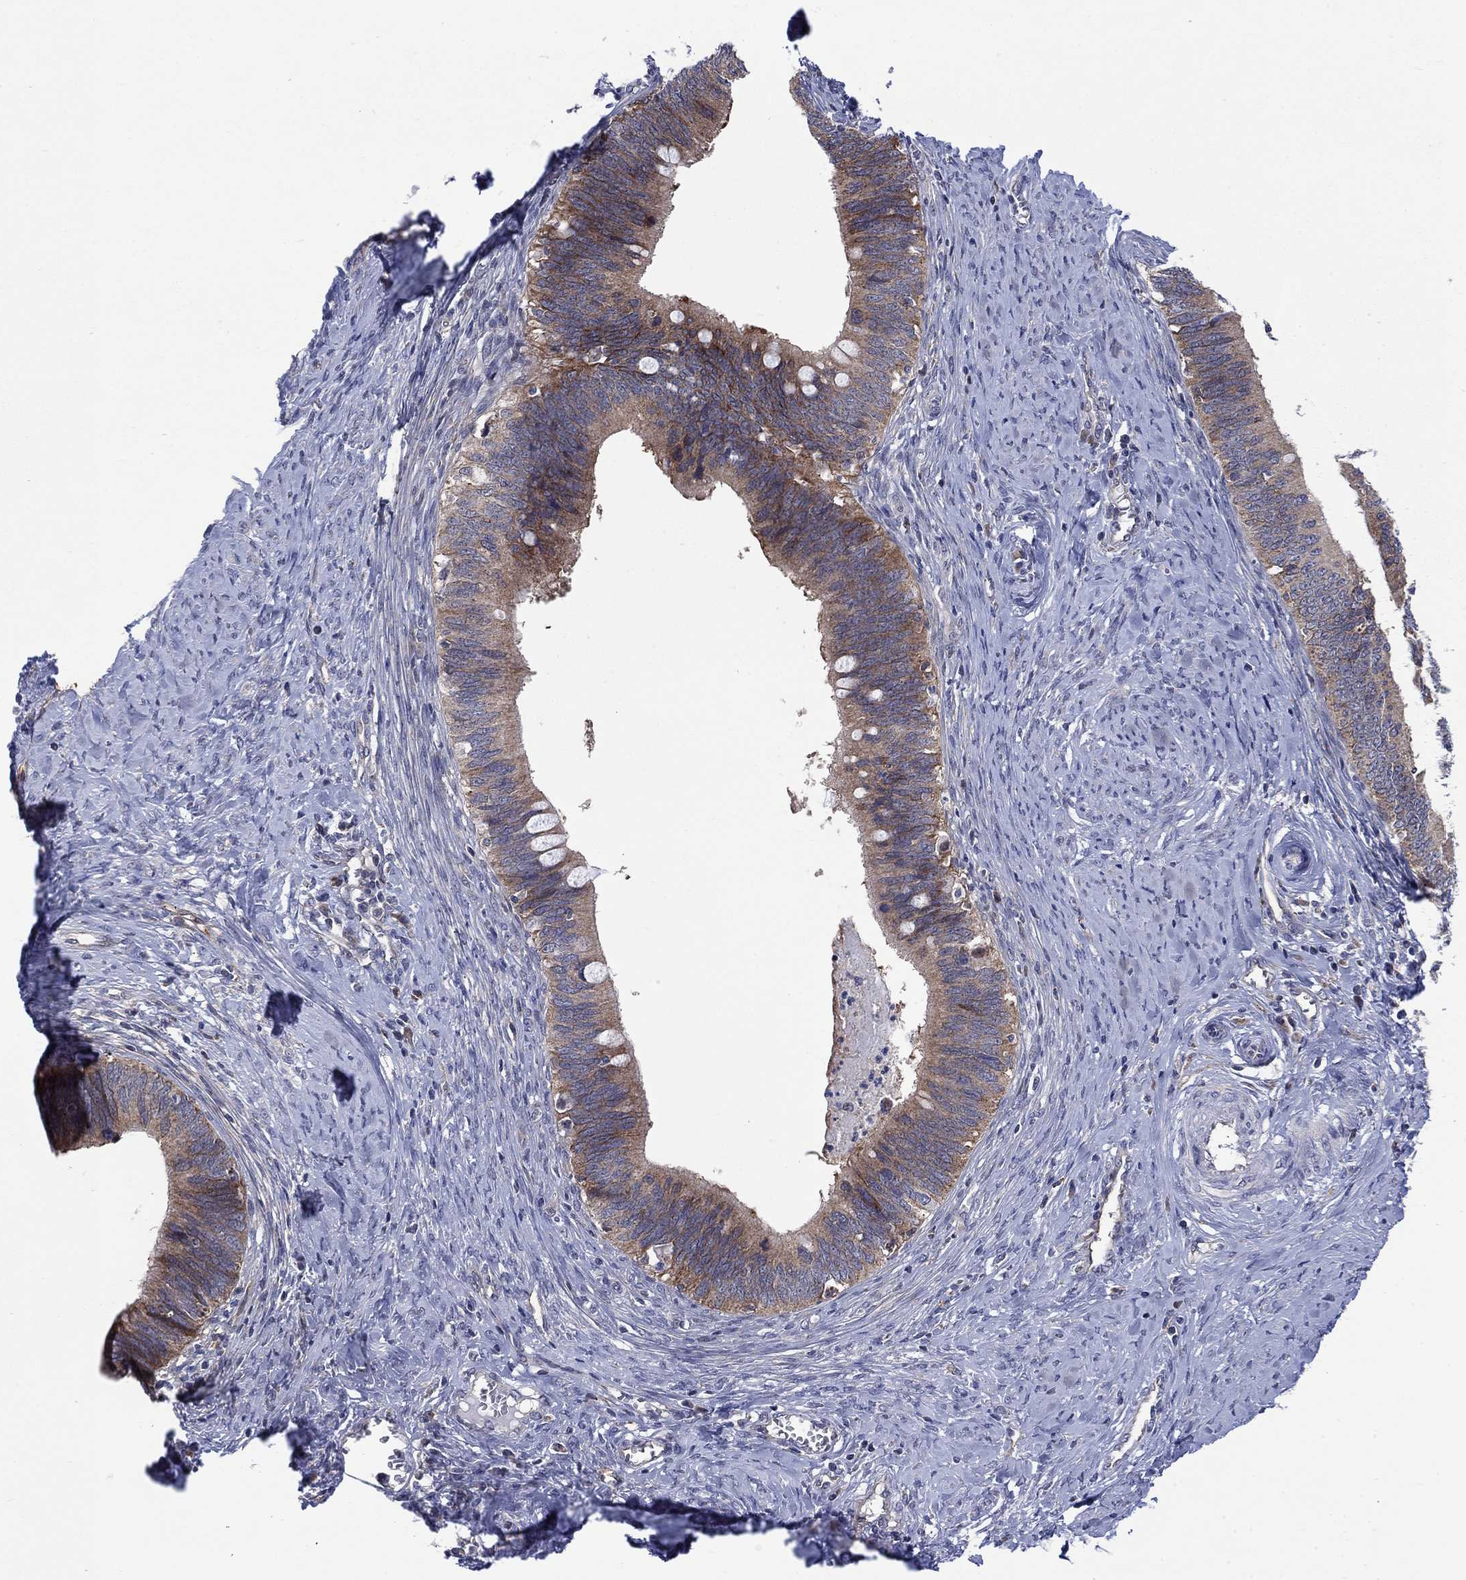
{"staining": {"intensity": "moderate", "quantity": ">75%", "location": "cytoplasmic/membranous"}, "tissue": "cervical cancer", "cell_type": "Tumor cells", "image_type": "cancer", "snomed": [{"axis": "morphology", "description": "Adenocarcinoma, NOS"}, {"axis": "topography", "description": "Cervix"}], "caption": "This is a histology image of immunohistochemistry (IHC) staining of adenocarcinoma (cervical), which shows moderate expression in the cytoplasmic/membranous of tumor cells.", "gene": "SLC35F2", "patient": {"sex": "female", "age": 42}}